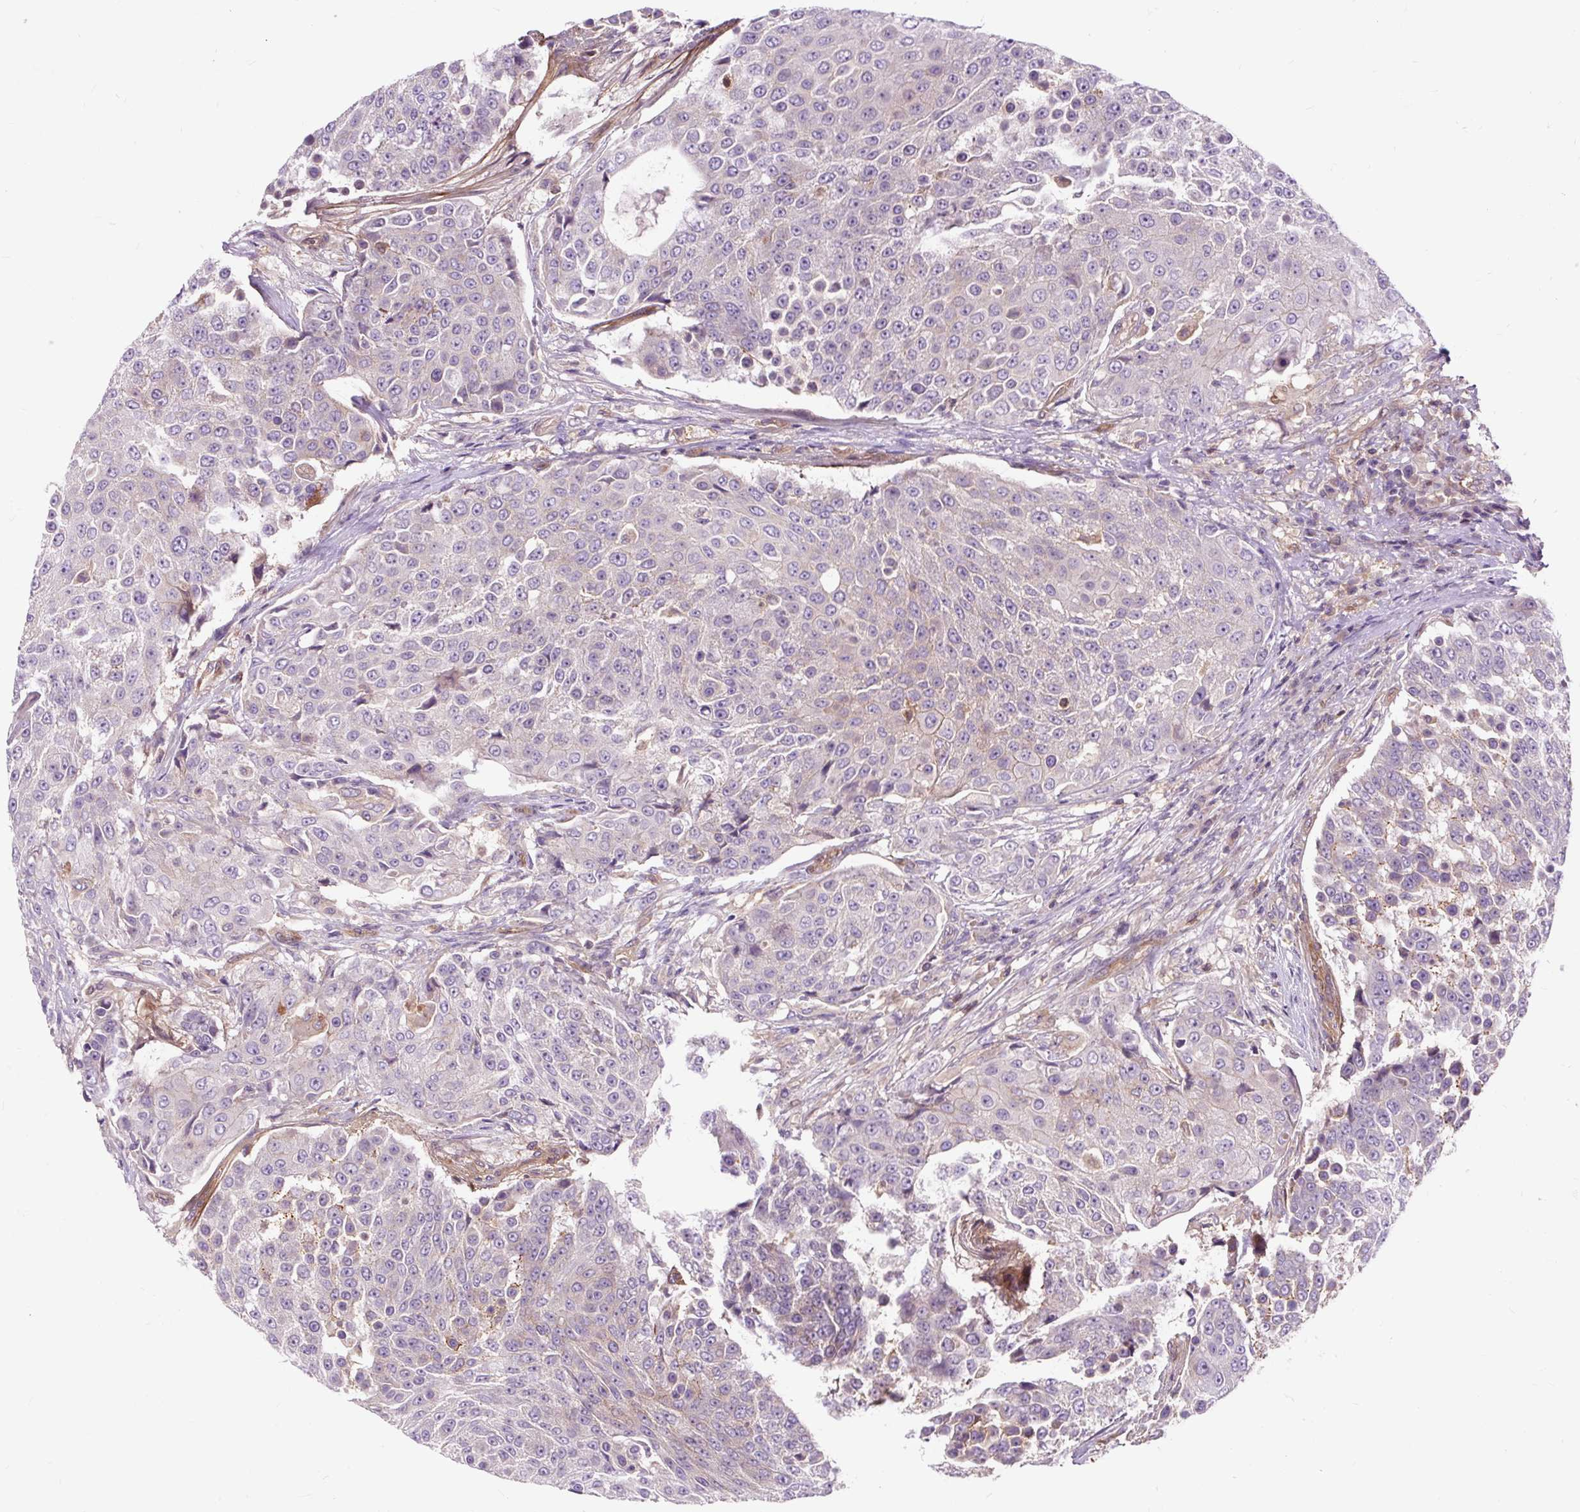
{"staining": {"intensity": "negative", "quantity": "none", "location": "none"}, "tissue": "urothelial cancer", "cell_type": "Tumor cells", "image_type": "cancer", "snomed": [{"axis": "morphology", "description": "Urothelial carcinoma, High grade"}, {"axis": "topography", "description": "Urinary bladder"}], "caption": "There is no significant staining in tumor cells of urothelial cancer.", "gene": "PCDHGB3", "patient": {"sex": "female", "age": 63}}